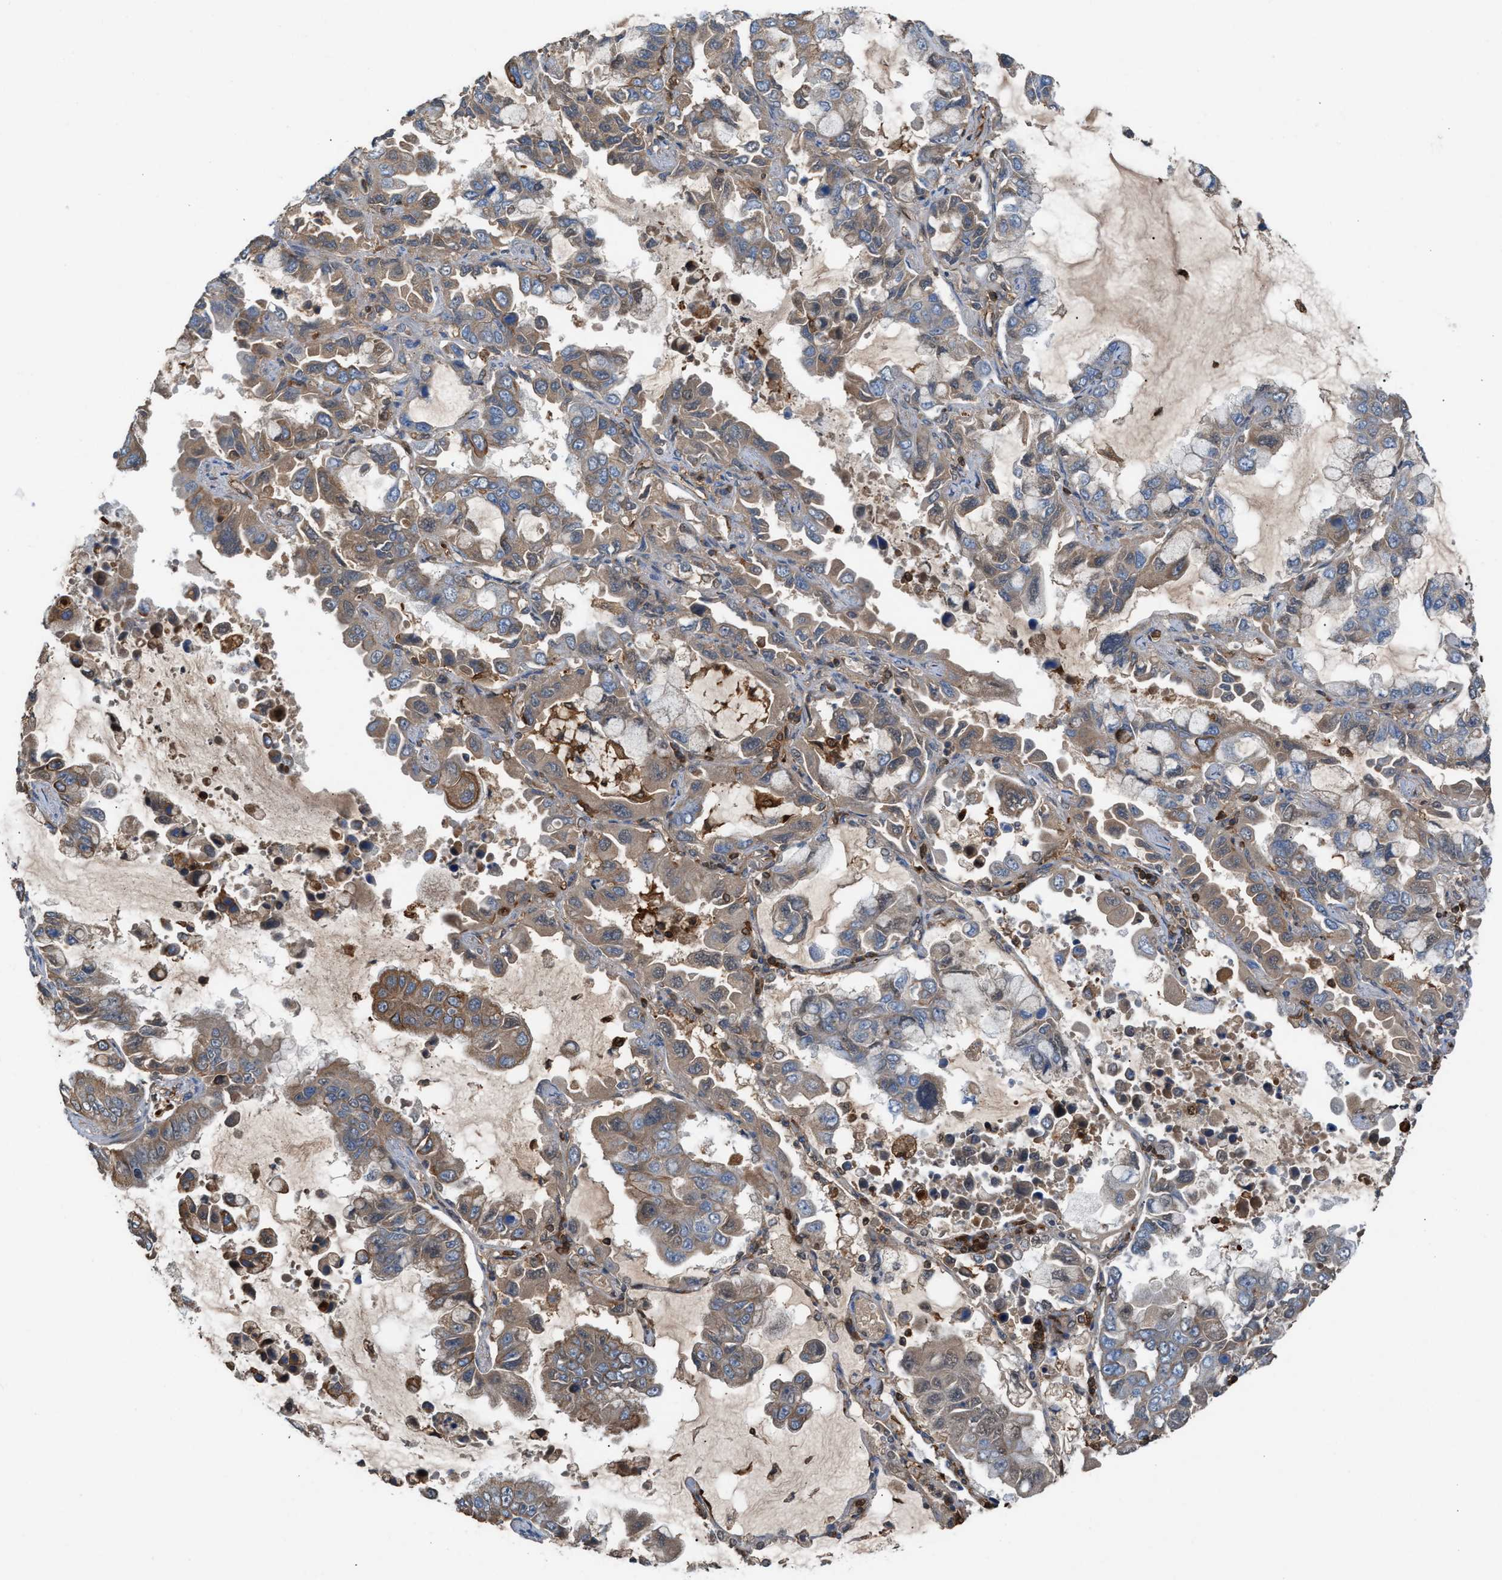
{"staining": {"intensity": "weak", "quantity": "25%-75%", "location": "cytoplasmic/membranous"}, "tissue": "lung cancer", "cell_type": "Tumor cells", "image_type": "cancer", "snomed": [{"axis": "morphology", "description": "Adenocarcinoma, NOS"}, {"axis": "topography", "description": "Lung"}], "caption": "IHC of lung cancer exhibits low levels of weak cytoplasmic/membranous expression in about 25%-75% of tumor cells.", "gene": "TPK1", "patient": {"sex": "male", "age": 64}}